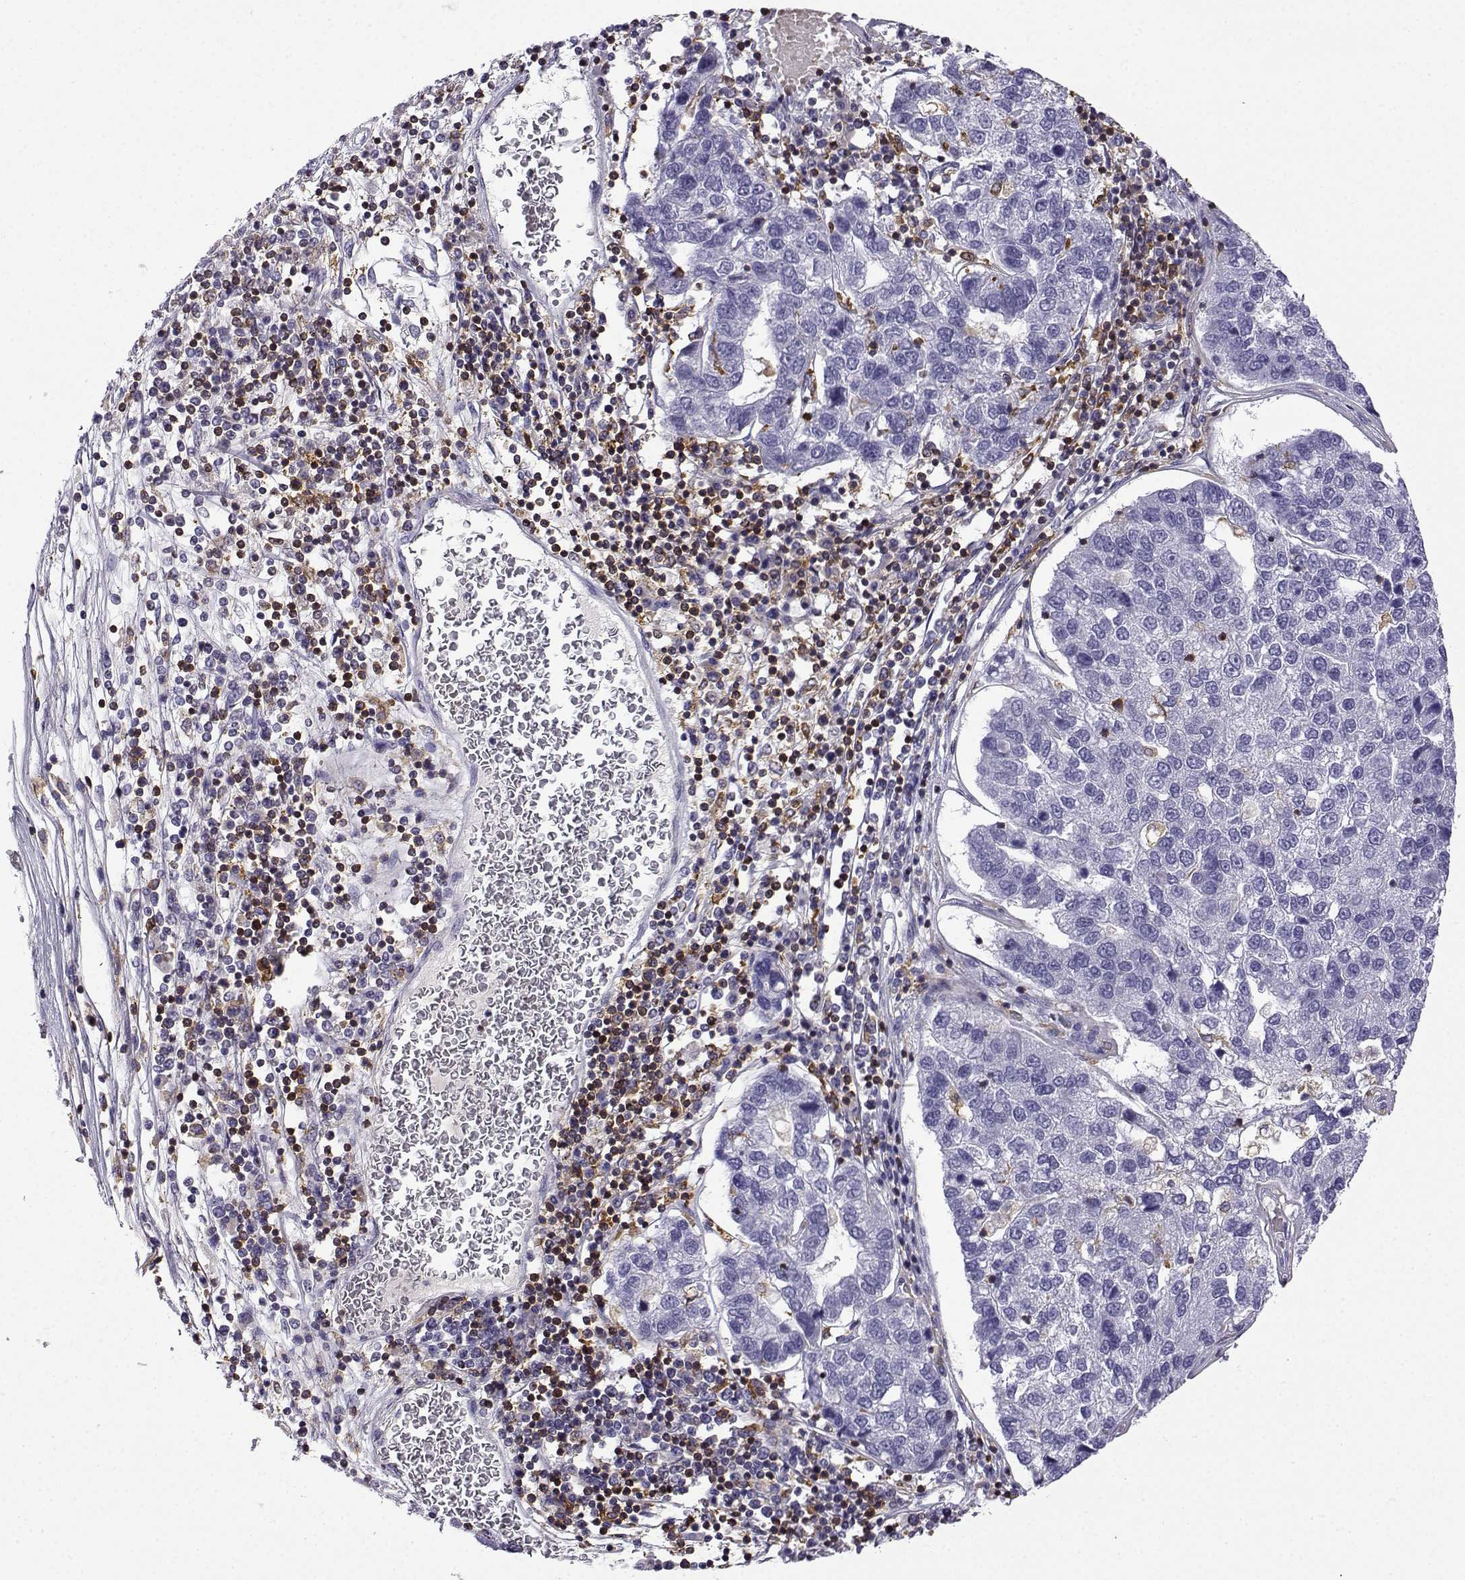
{"staining": {"intensity": "negative", "quantity": "none", "location": "none"}, "tissue": "pancreatic cancer", "cell_type": "Tumor cells", "image_type": "cancer", "snomed": [{"axis": "morphology", "description": "Adenocarcinoma, NOS"}, {"axis": "topography", "description": "Pancreas"}], "caption": "The immunohistochemistry (IHC) micrograph has no significant expression in tumor cells of pancreatic cancer (adenocarcinoma) tissue. The staining is performed using DAB (3,3'-diaminobenzidine) brown chromogen with nuclei counter-stained in using hematoxylin.", "gene": "DOCK10", "patient": {"sex": "female", "age": 61}}